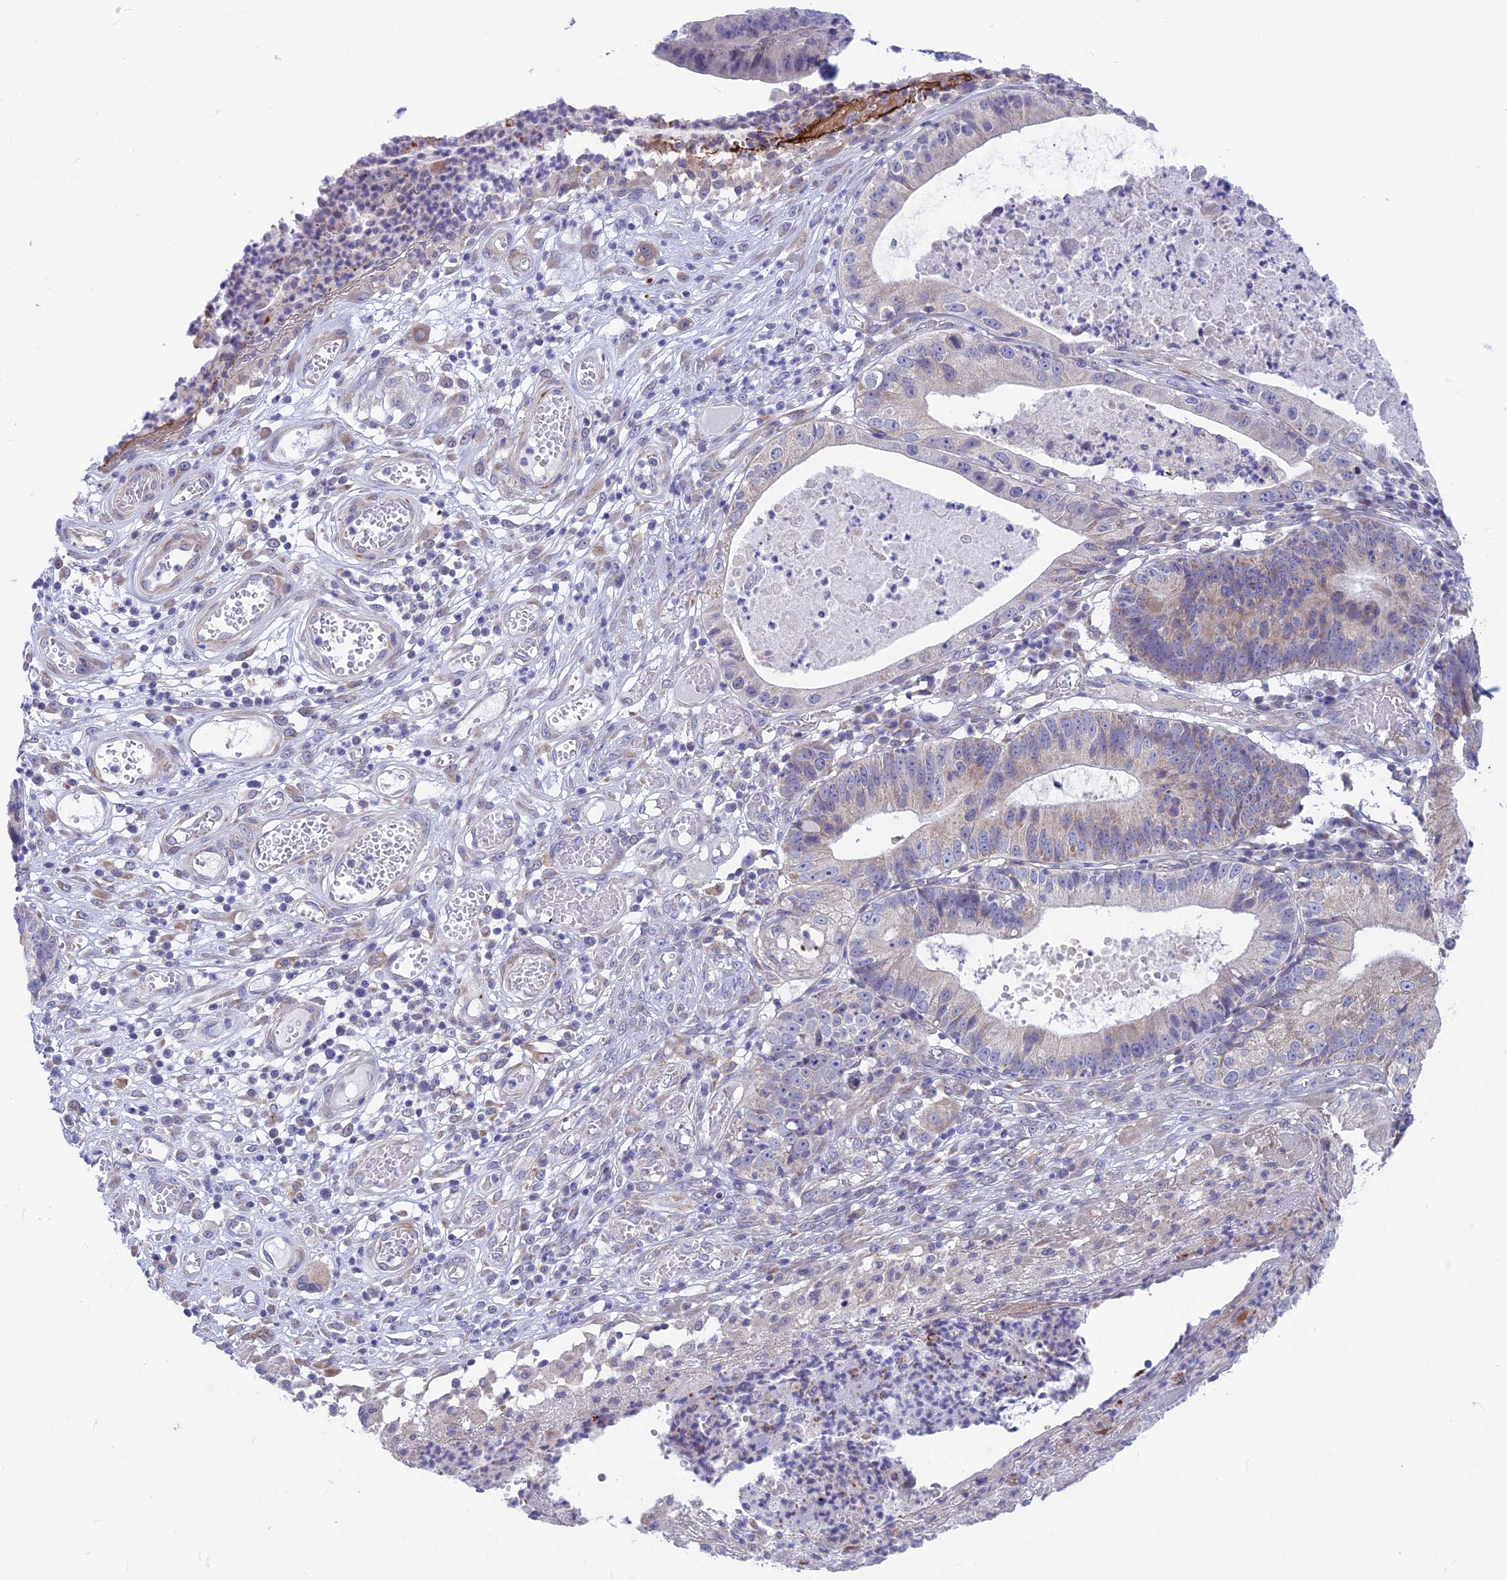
{"staining": {"intensity": "weak", "quantity": "25%-75%", "location": "cytoplasmic/membranous"}, "tissue": "stomach cancer", "cell_type": "Tumor cells", "image_type": "cancer", "snomed": [{"axis": "morphology", "description": "Adenocarcinoma, NOS"}, {"axis": "topography", "description": "Stomach"}], "caption": "A high-resolution micrograph shows immunohistochemistry (IHC) staining of adenocarcinoma (stomach), which exhibits weak cytoplasmic/membranous staining in about 25%-75% of tumor cells. (DAB (3,3'-diaminobenzidine) IHC, brown staining for protein, blue staining for nuclei).", "gene": "PLAC9", "patient": {"sex": "male", "age": 59}}